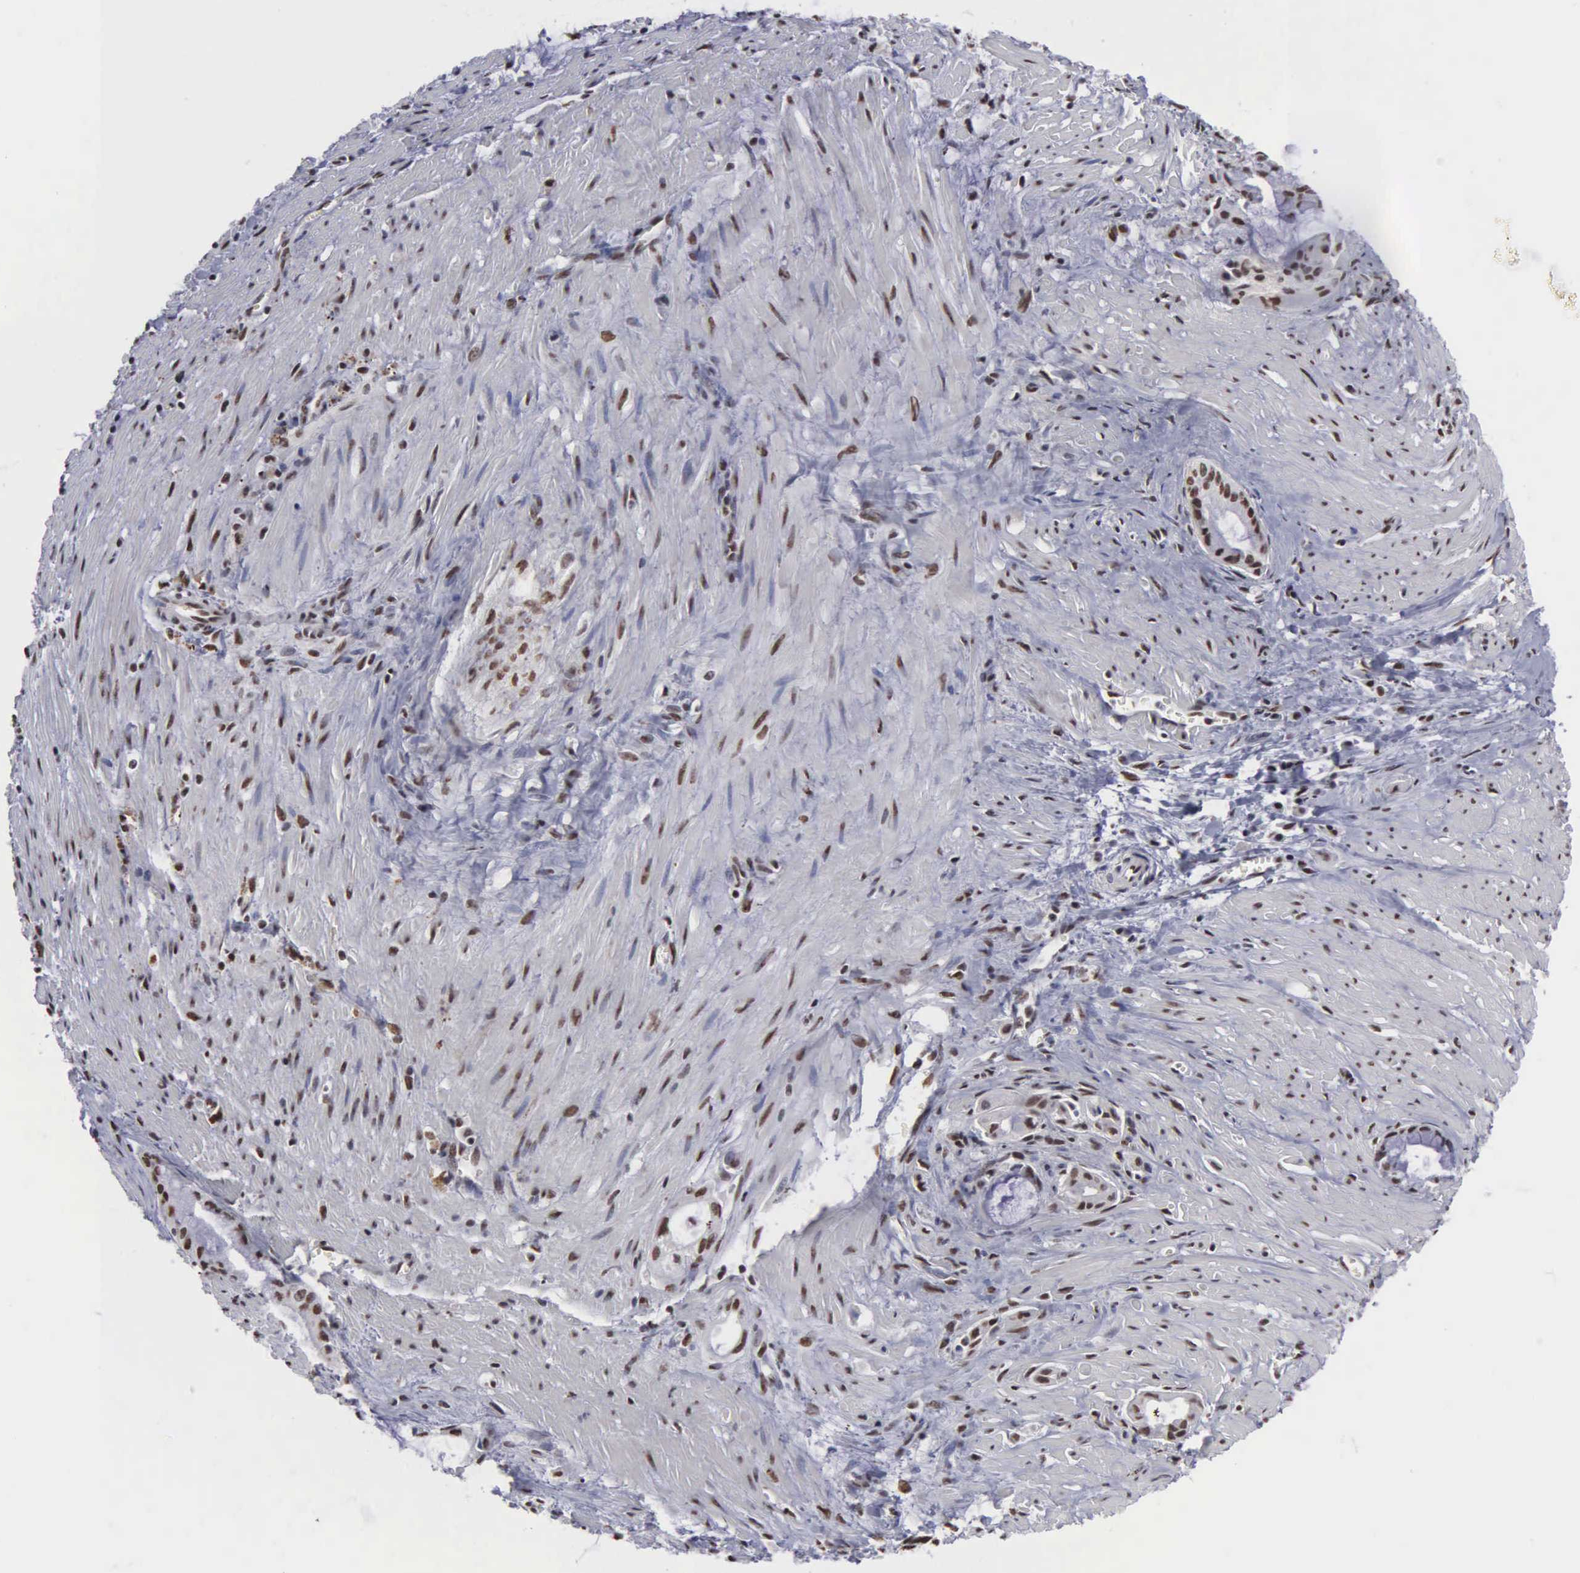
{"staining": {"intensity": "moderate", "quantity": "25%-75%", "location": "nuclear"}, "tissue": "pancreatic cancer", "cell_type": "Tumor cells", "image_type": "cancer", "snomed": [{"axis": "morphology", "description": "Adenocarcinoma, NOS"}, {"axis": "topography", "description": "Pancreas"}], "caption": "Moderate nuclear positivity for a protein is present in approximately 25%-75% of tumor cells of pancreatic cancer (adenocarcinoma) using IHC.", "gene": "KIAA0586", "patient": {"sex": "male", "age": 59}}